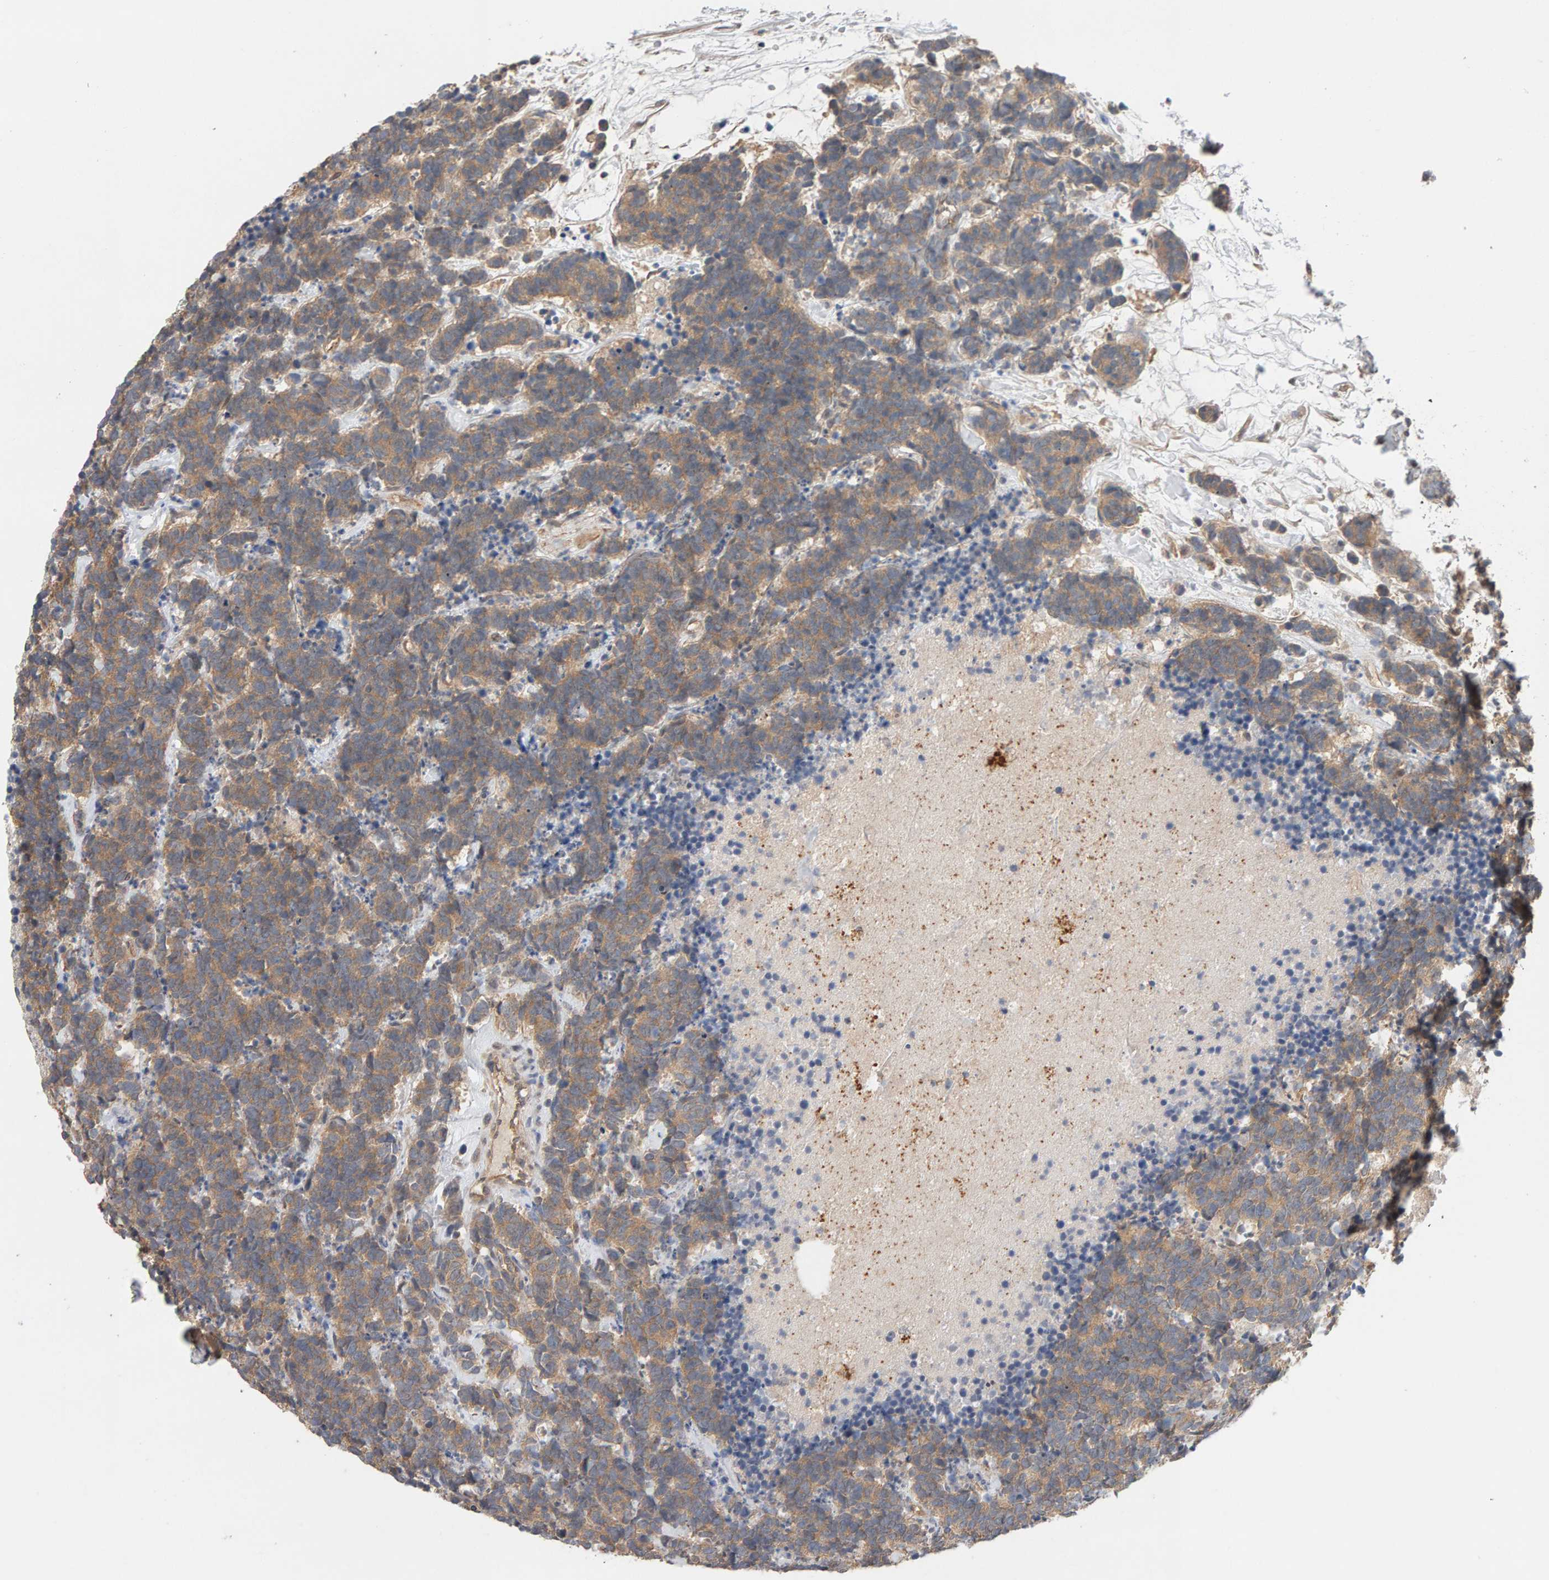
{"staining": {"intensity": "weak", "quantity": ">75%", "location": "cytoplasmic/membranous"}, "tissue": "carcinoid", "cell_type": "Tumor cells", "image_type": "cancer", "snomed": [{"axis": "morphology", "description": "Carcinoma, NOS"}, {"axis": "morphology", "description": "Carcinoid, malignant, NOS"}, {"axis": "topography", "description": "Urinary bladder"}], "caption": "Human carcinoid stained for a protein (brown) reveals weak cytoplasmic/membranous positive expression in approximately >75% of tumor cells.", "gene": "PPP1R16A", "patient": {"sex": "male", "age": 57}}